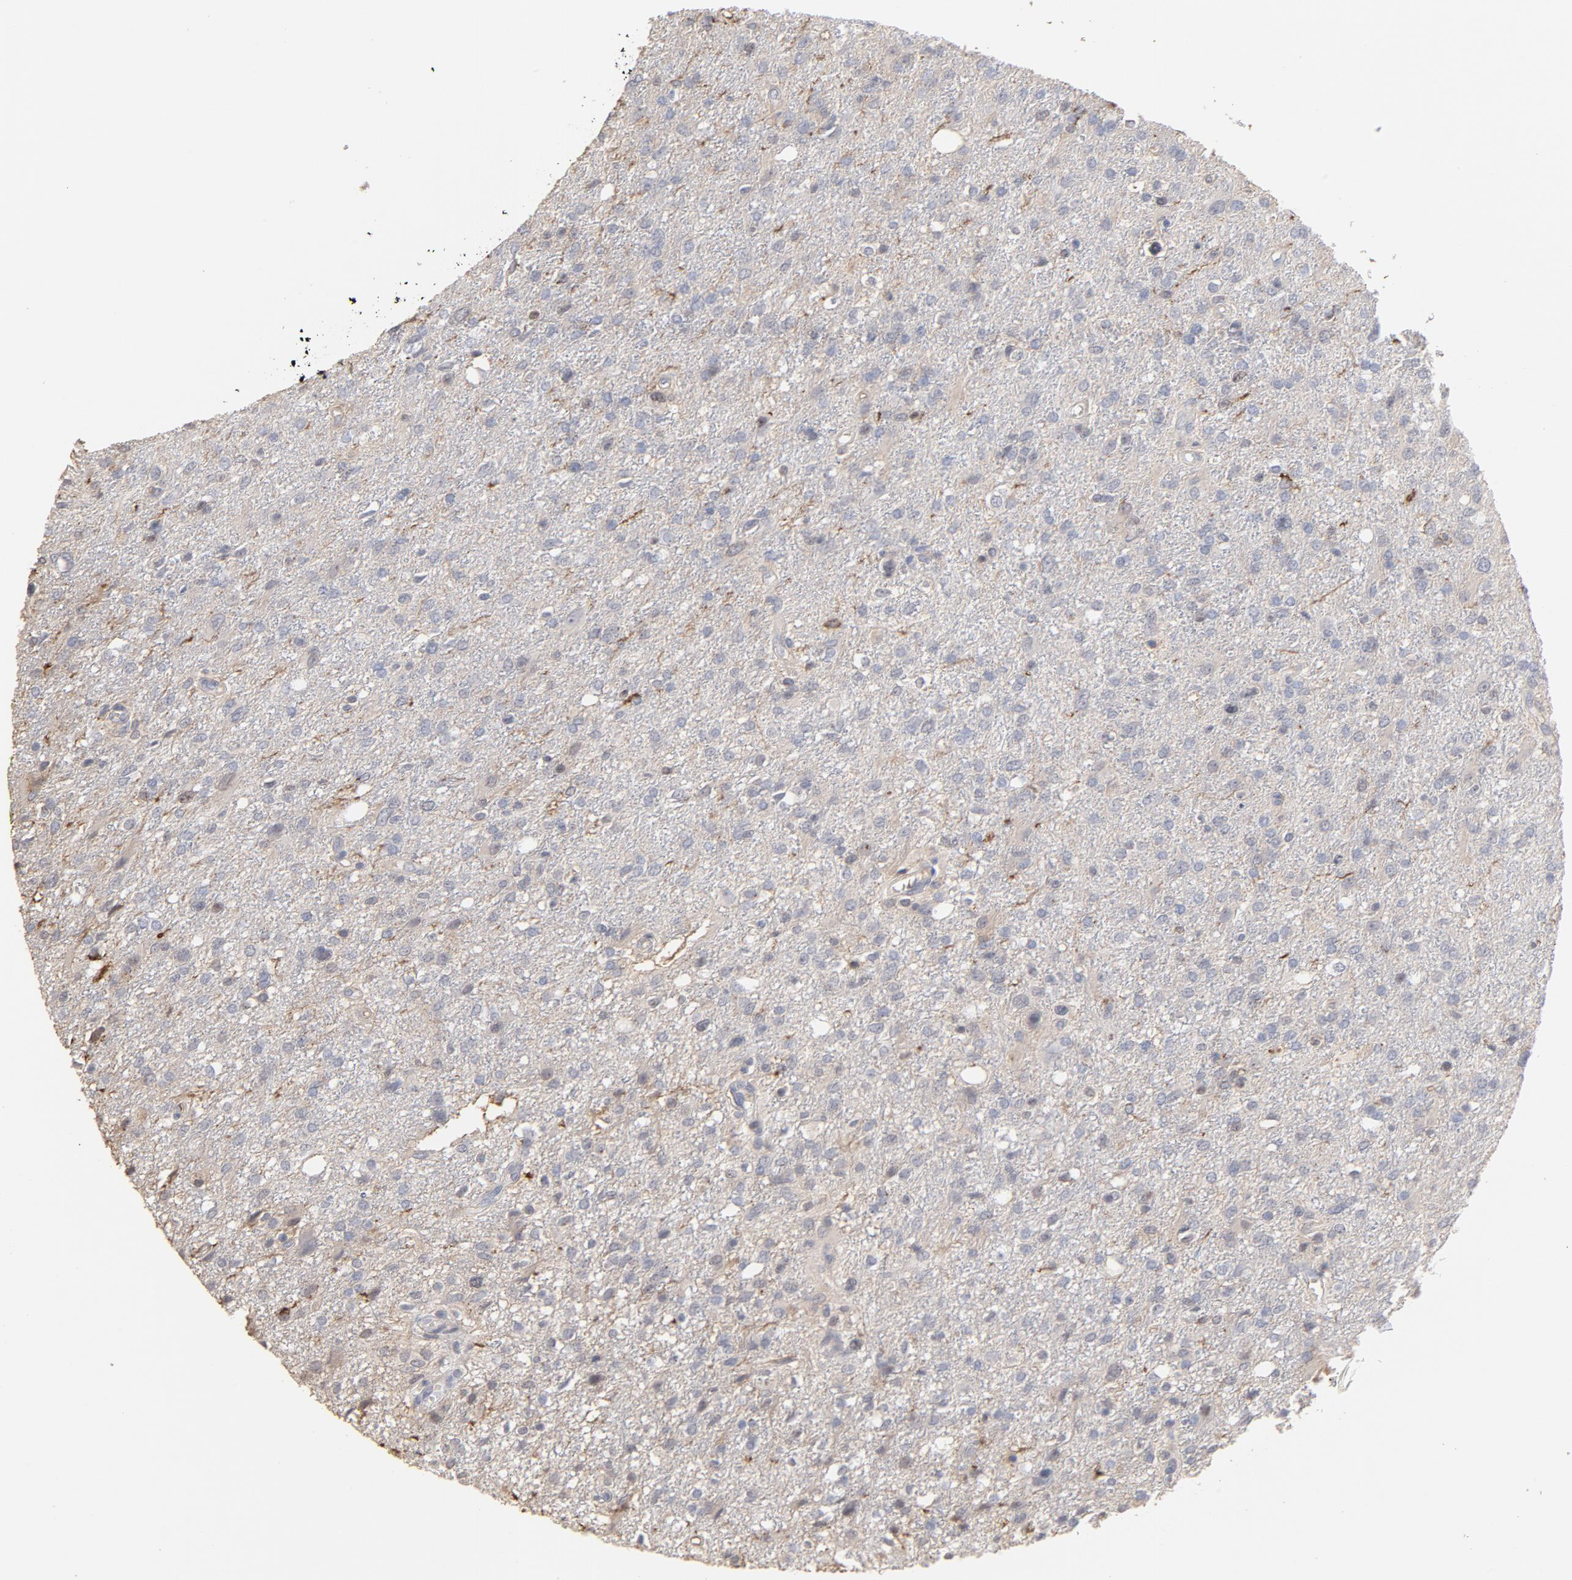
{"staining": {"intensity": "moderate", "quantity": "25%-75%", "location": "cytoplasmic/membranous,nuclear"}, "tissue": "glioma", "cell_type": "Tumor cells", "image_type": "cancer", "snomed": [{"axis": "morphology", "description": "Glioma, malignant, High grade"}, {"axis": "topography", "description": "Cerebral cortex"}], "caption": "Human malignant glioma (high-grade) stained with a brown dye shows moderate cytoplasmic/membranous and nuclear positive expression in approximately 25%-75% of tumor cells.", "gene": "PNMA1", "patient": {"sex": "male", "age": 76}}